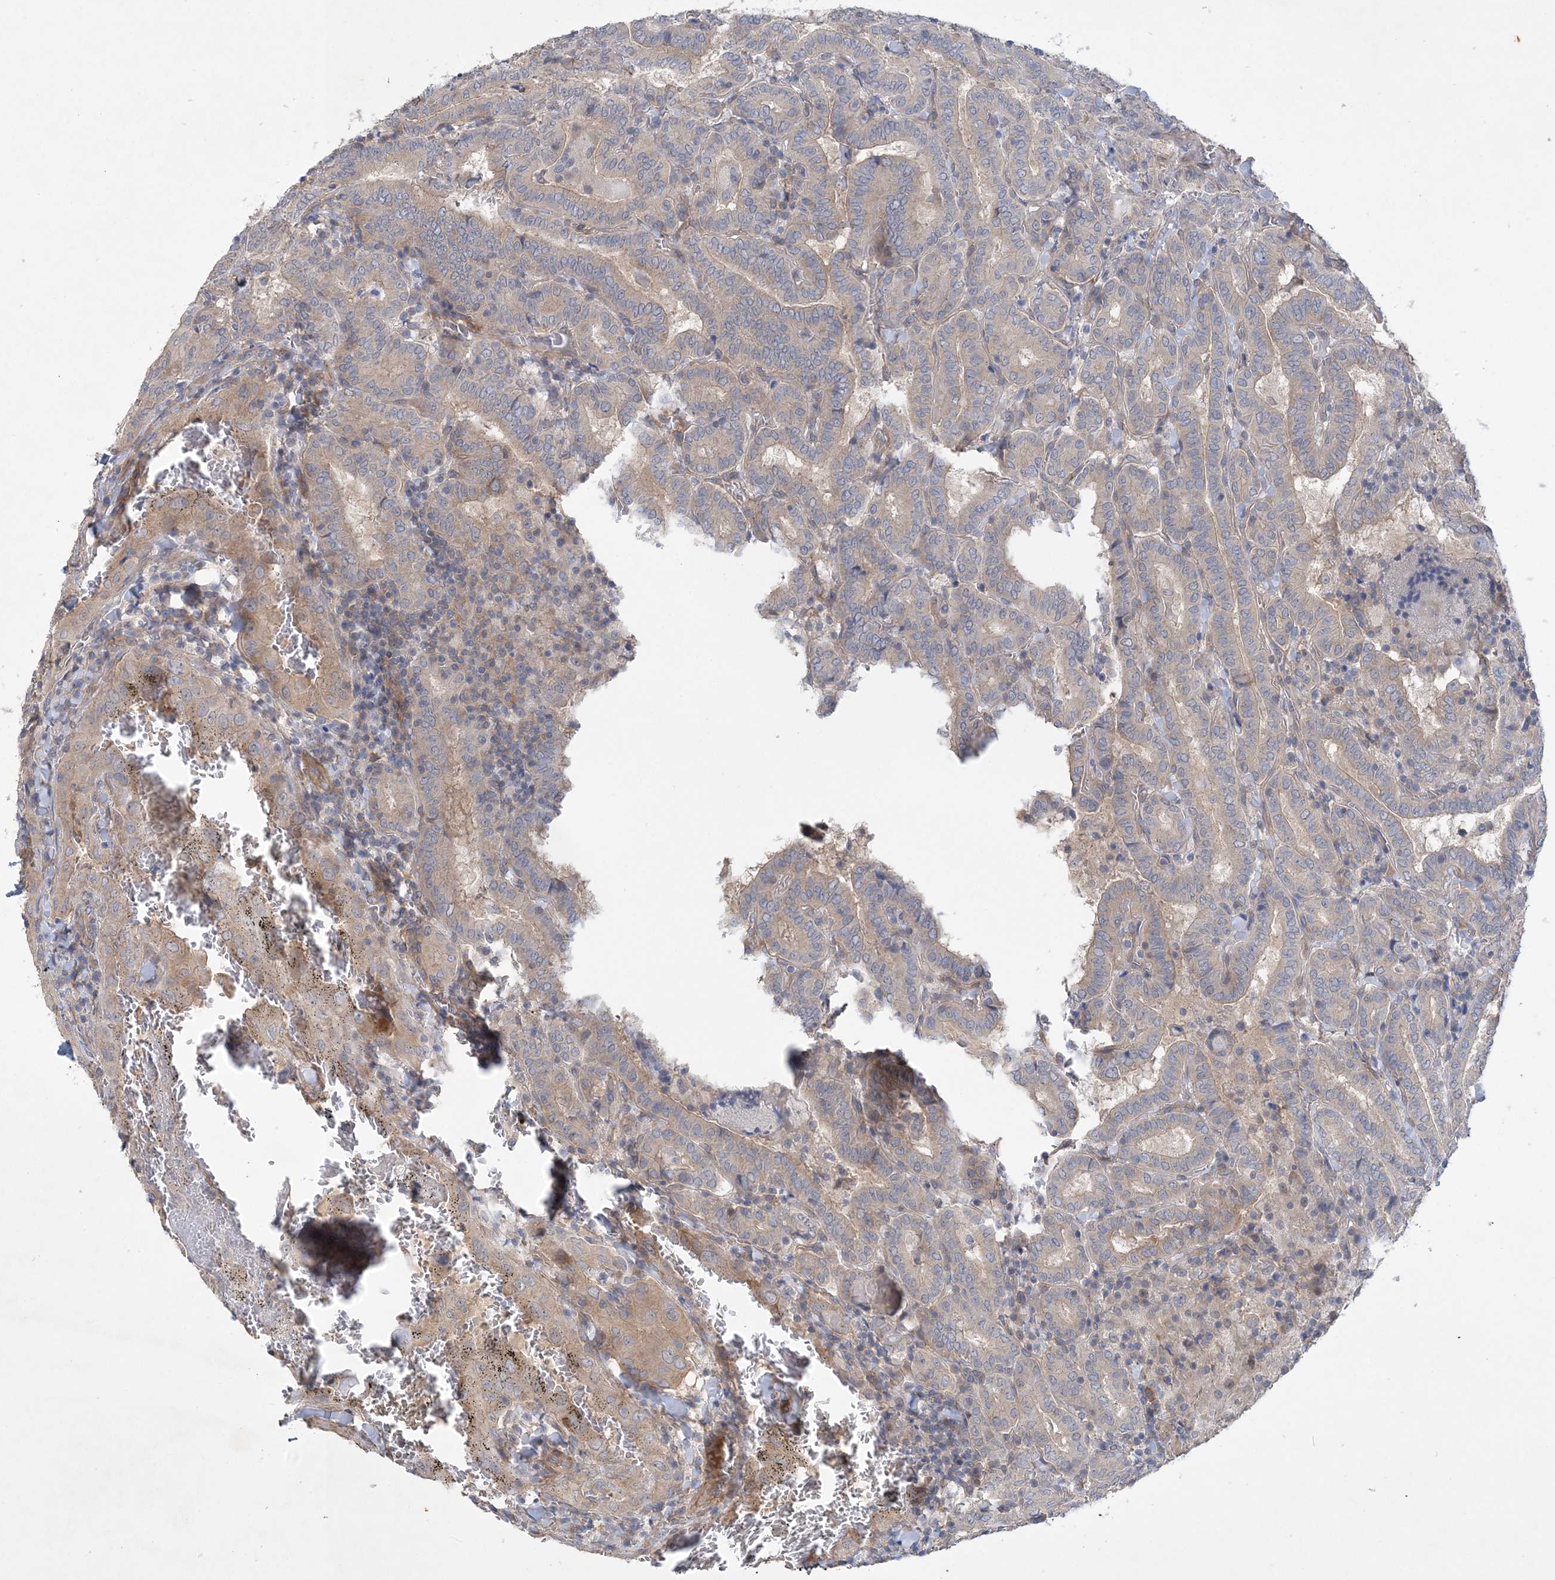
{"staining": {"intensity": "moderate", "quantity": "<25%", "location": "cytoplasmic/membranous"}, "tissue": "thyroid cancer", "cell_type": "Tumor cells", "image_type": "cancer", "snomed": [{"axis": "morphology", "description": "Papillary adenocarcinoma, NOS"}, {"axis": "topography", "description": "Thyroid gland"}], "caption": "Approximately <25% of tumor cells in thyroid cancer reveal moderate cytoplasmic/membranous protein staining as visualized by brown immunohistochemical staining.", "gene": "MAP4K5", "patient": {"sex": "female", "age": 72}}